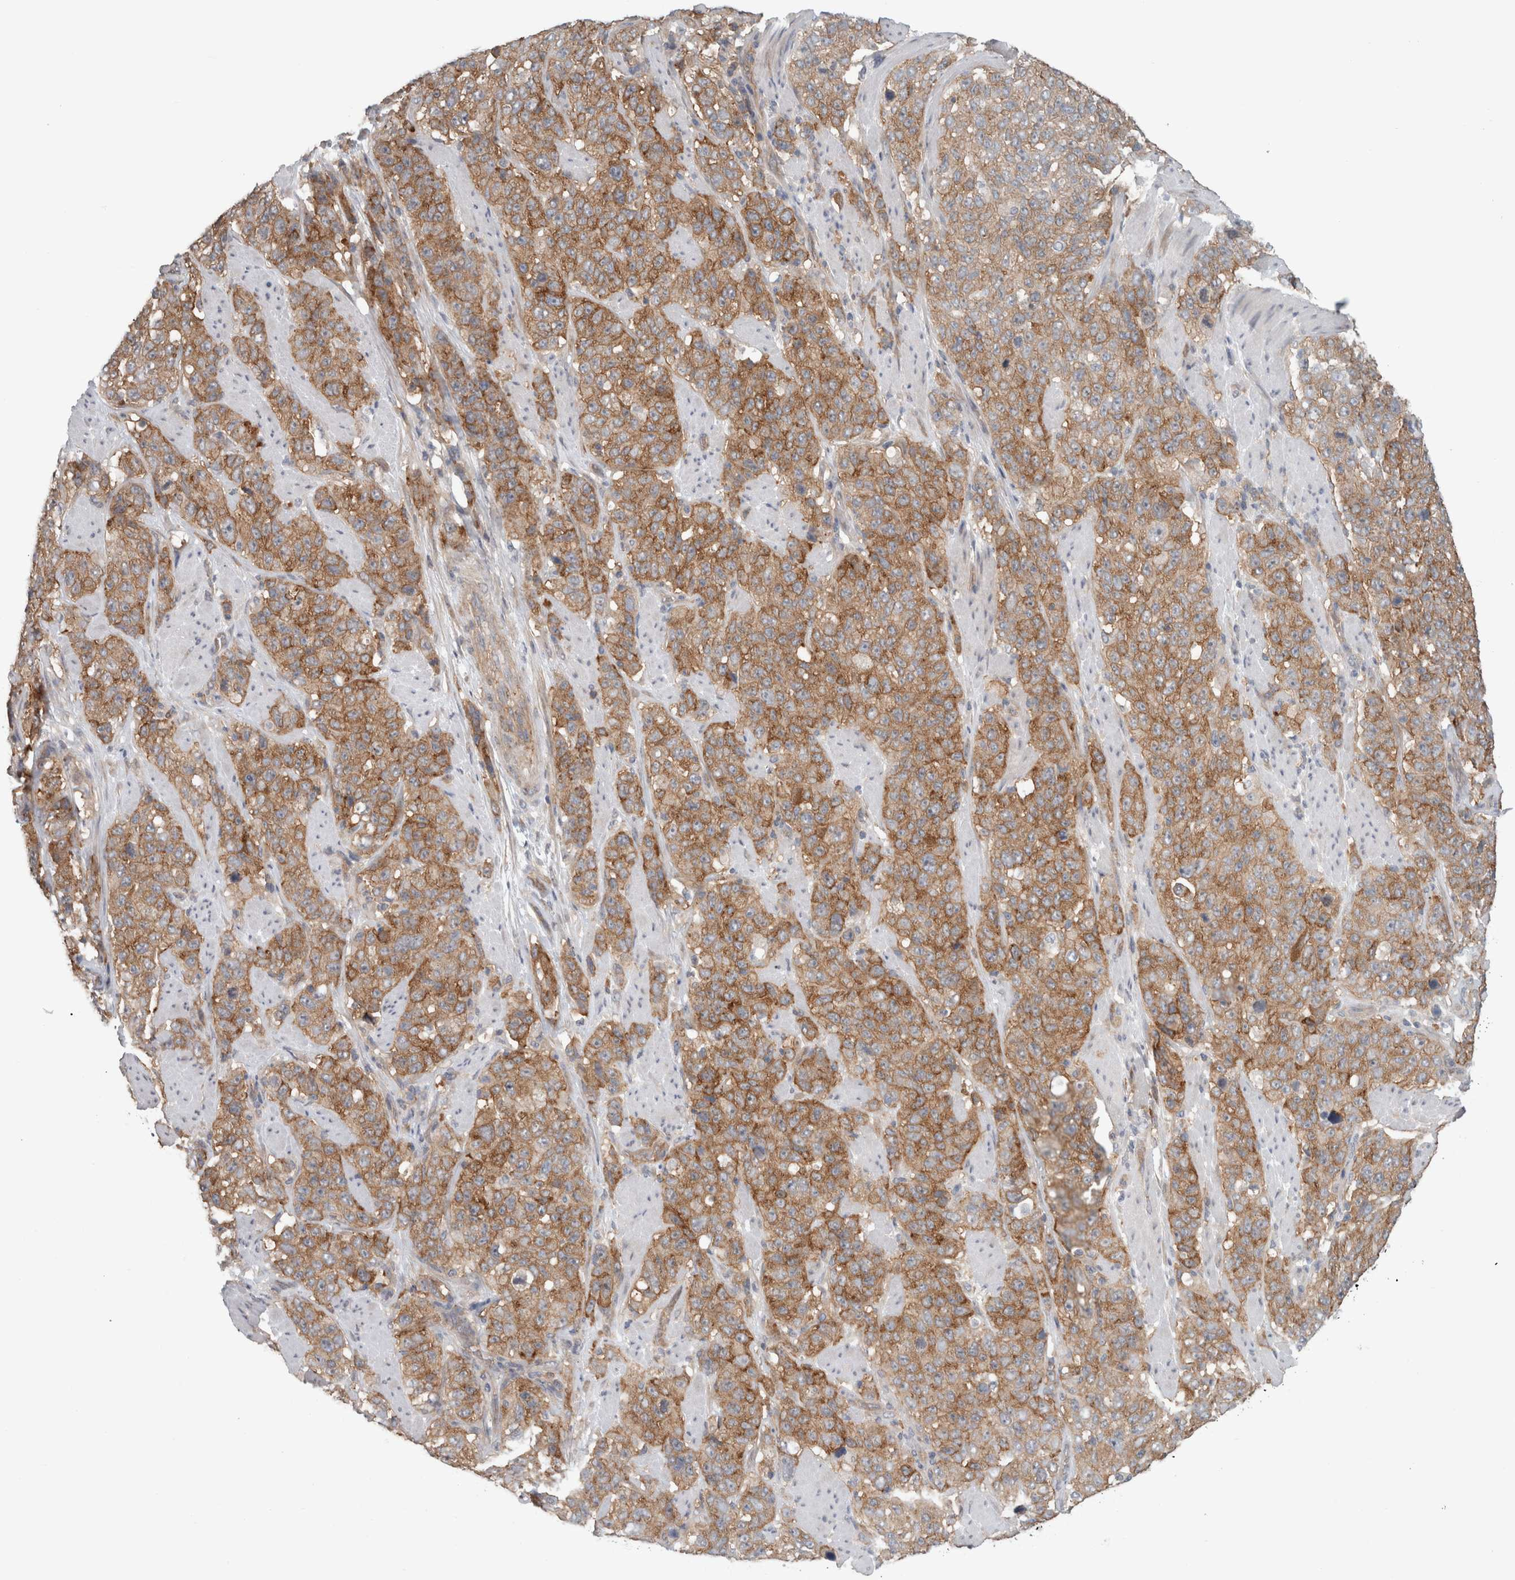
{"staining": {"intensity": "moderate", "quantity": ">75%", "location": "cytoplasmic/membranous"}, "tissue": "stomach cancer", "cell_type": "Tumor cells", "image_type": "cancer", "snomed": [{"axis": "morphology", "description": "Adenocarcinoma, NOS"}, {"axis": "topography", "description": "Stomach"}], "caption": "Moderate cytoplasmic/membranous staining is seen in approximately >75% of tumor cells in stomach cancer. The staining was performed using DAB (3,3'-diaminobenzidine) to visualize the protein expression in brown, while the nuclei were stained in blue with hematoxylin (Magnification: 20x).", "gene": "RASAL2", "patient": {"sex": "male", "age": 48}}